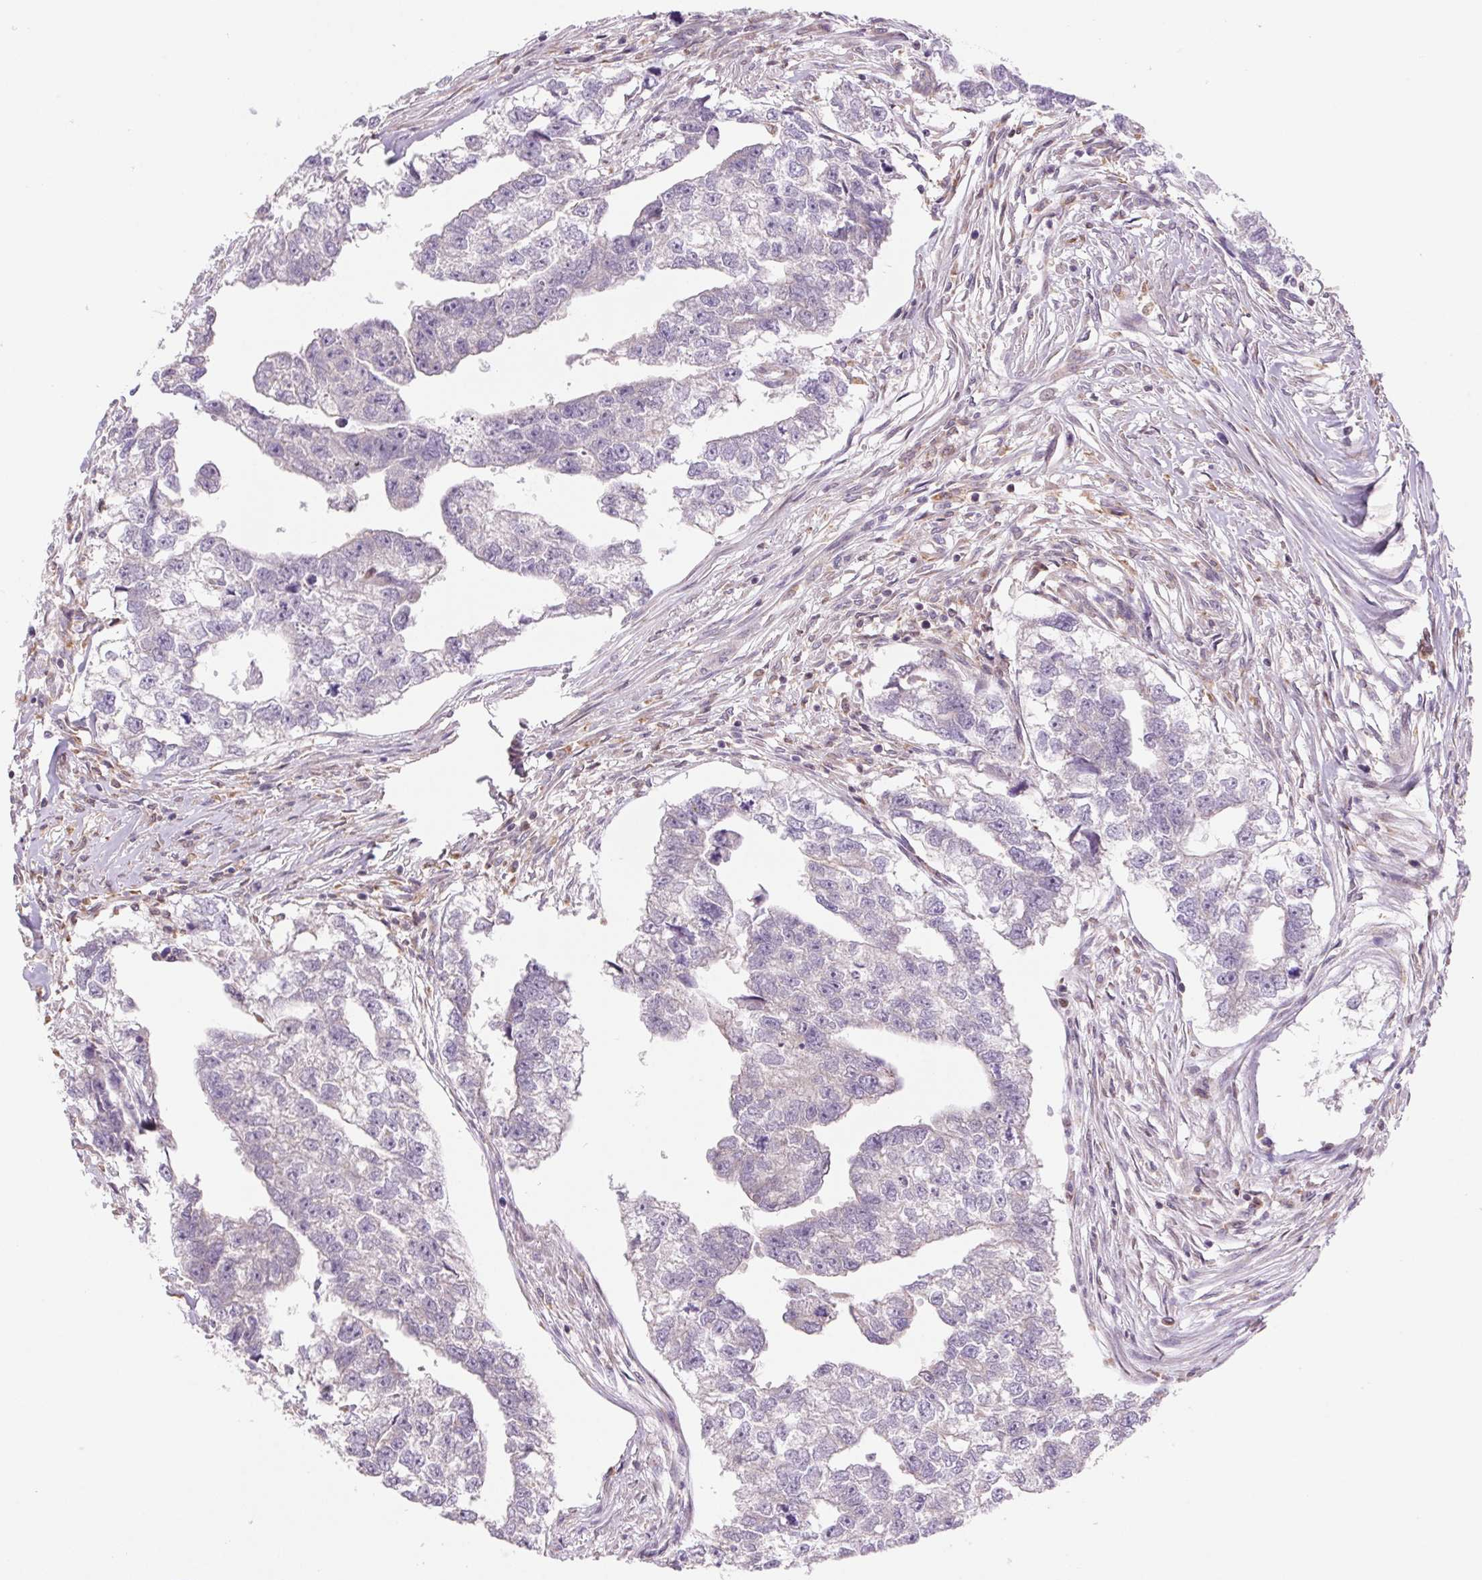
{"staining": {"intensity": "negative", "quantity": "none", "location": "none"}, "tissue": "testis cancer", "cell_type": "Tumor cells", "image_type": "cancer", "snomed": [{"axis": "morphology", "description": "Carcinoma, Embryonal, NOS"}, {"axis": "morphology", "description": "Teratoma, malignant, NOS"}, {"axis": "topography", "description": "Testis"}], "caption": "Embryonal carcinoma (testis) was stained to show a protein in brown. There is no significant positivity in tumor cells.", "gene": "KLHL20", "patient": {"sex": "male", "age": 44}}